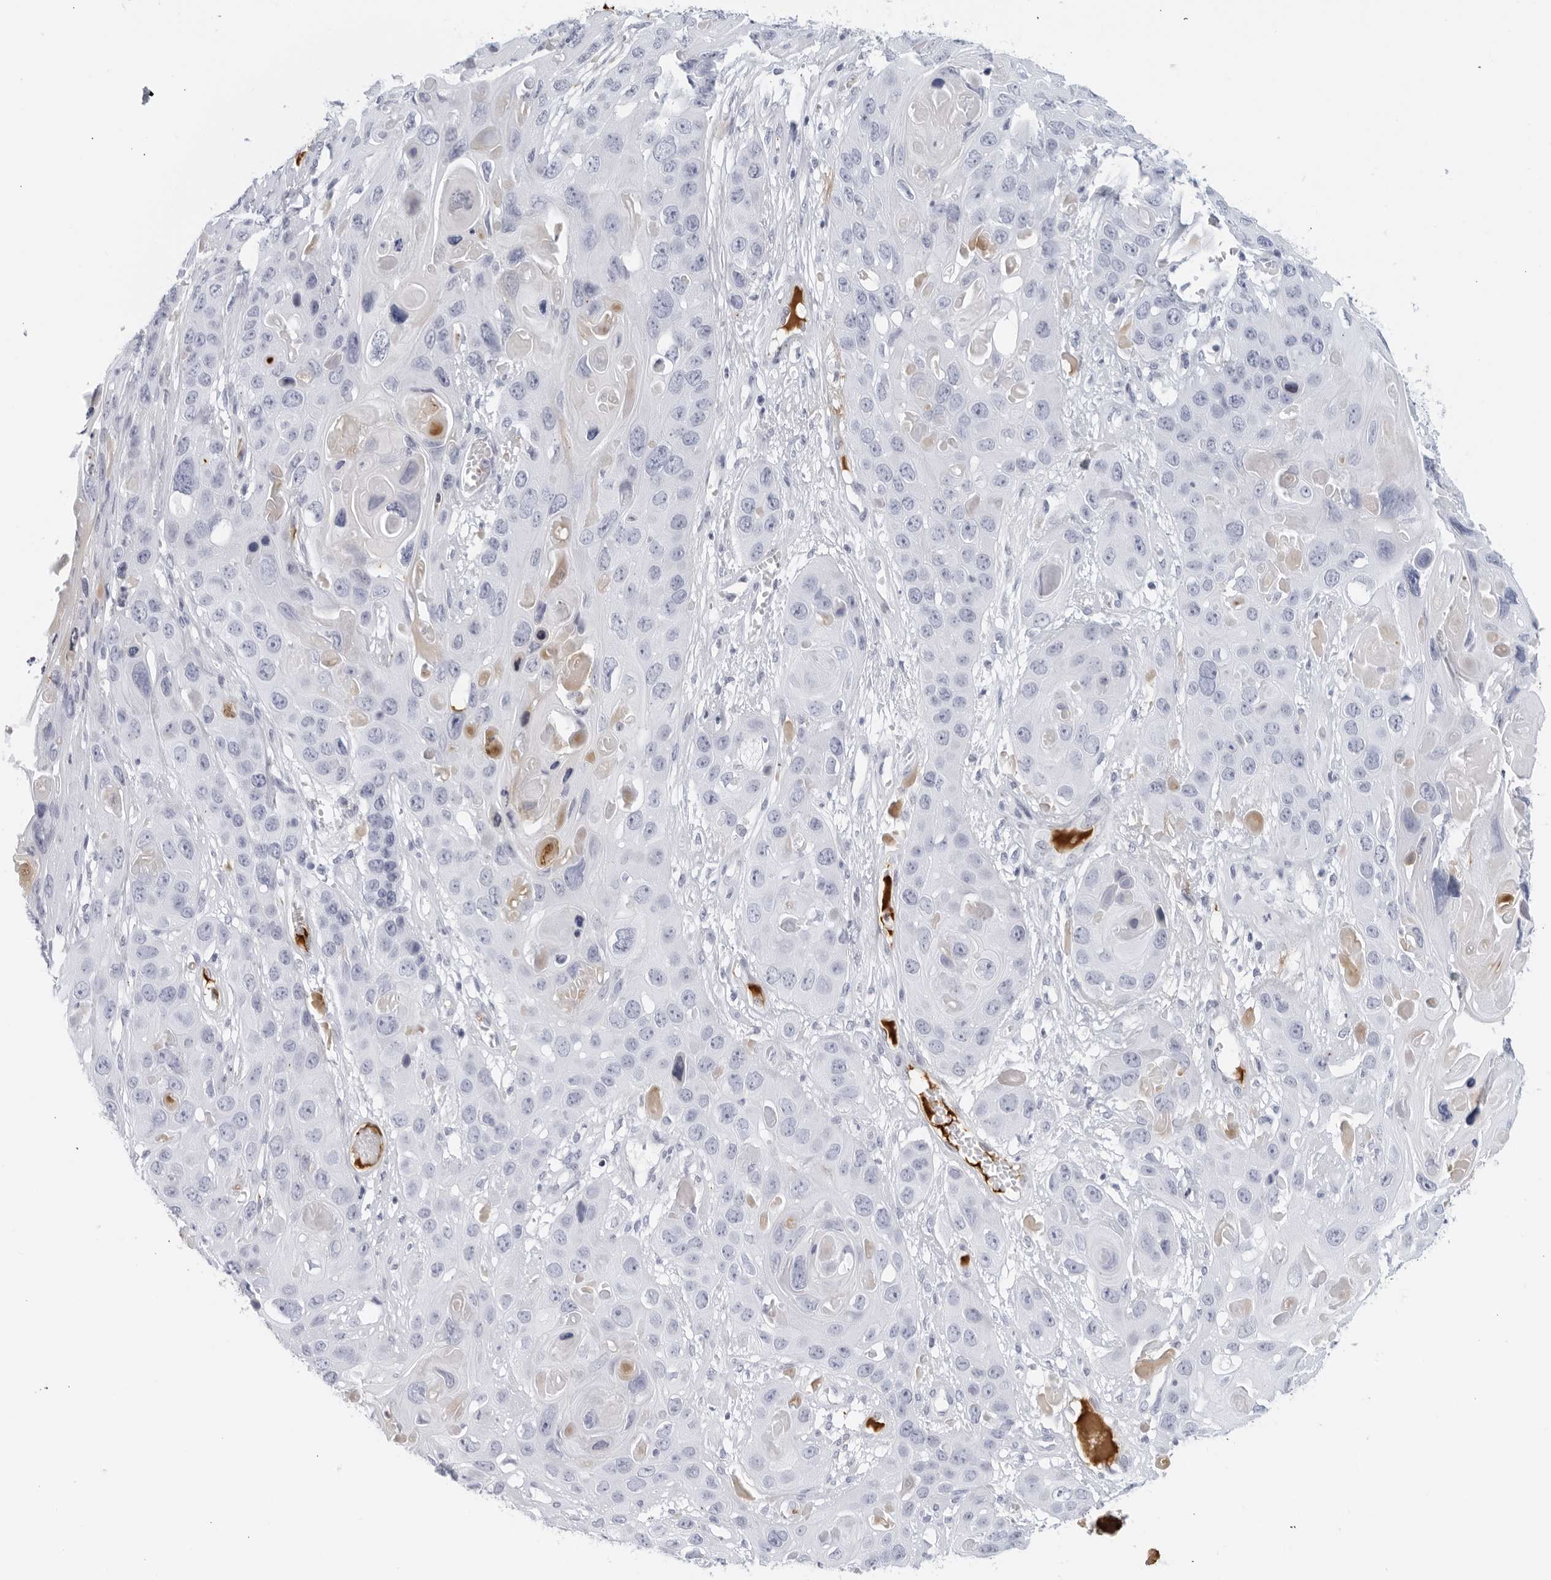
{"staining": {"intensity": "negative", "quantity": "none", "location": "none"}, "tissue": "skin cancer", "cell_type": "Tumor cells", "image_type": "cancer", "snomed": [{"axis": "morphology", "description": "Squamous cell carcinoma, NOS"}, {"axis": "topography", "description": "Skin"}], "caption": "High power microscopy histopathology image of an immunohistochemistry micrograph of squamous cell carcinoma (skin), revealing no significant staining in tumor cells. The staining is performed using DAB (3,3'-diaminobenzidine) brown chromogen with nuclei counter-stained in using hematoxylin.", "gene": "FGG", "patient": {"sex": "male", "age": 55}}